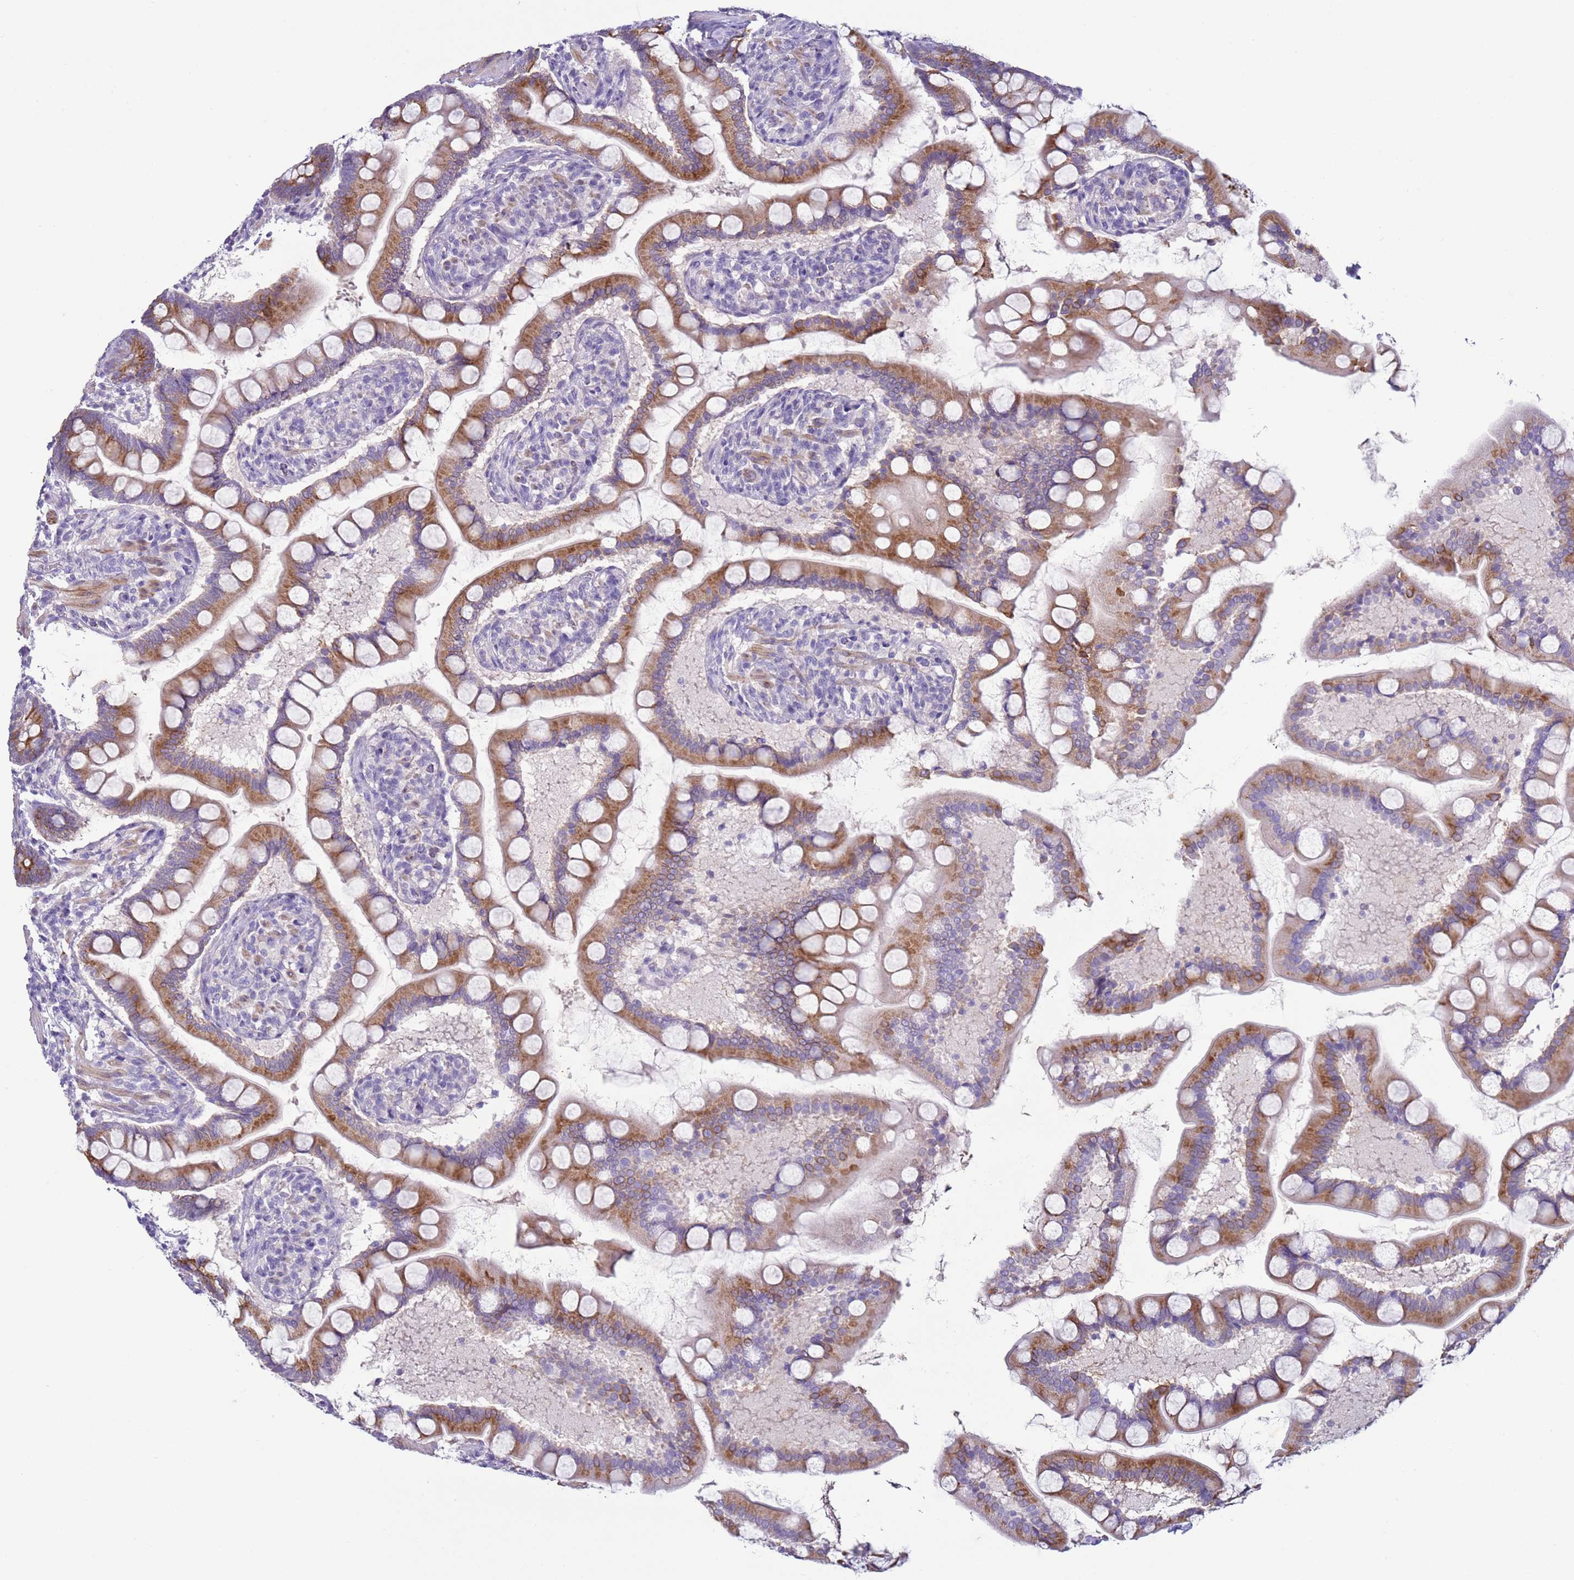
{"staining": {"intensity": "moderate", "quantity": ">75%", "location": "cytoplasmic/membranous"}, "tissue": "small intestine", "cell_type": "Glandular cells", "image_type": "normal", "snomed": [{"axis": "morphology", "description": "Normal tissue, NOS"}, {"axis": "topography", "description": "Small intestine"}], "caption": "Immunohistochemistry (IHC) of normal human small intestine displays medium levels of moderate cytoplasmic/membranous staining in approximately >75% of glandular cells.", "gene": "NPAP1", "patient": {"sex": "male", "age": 41}}